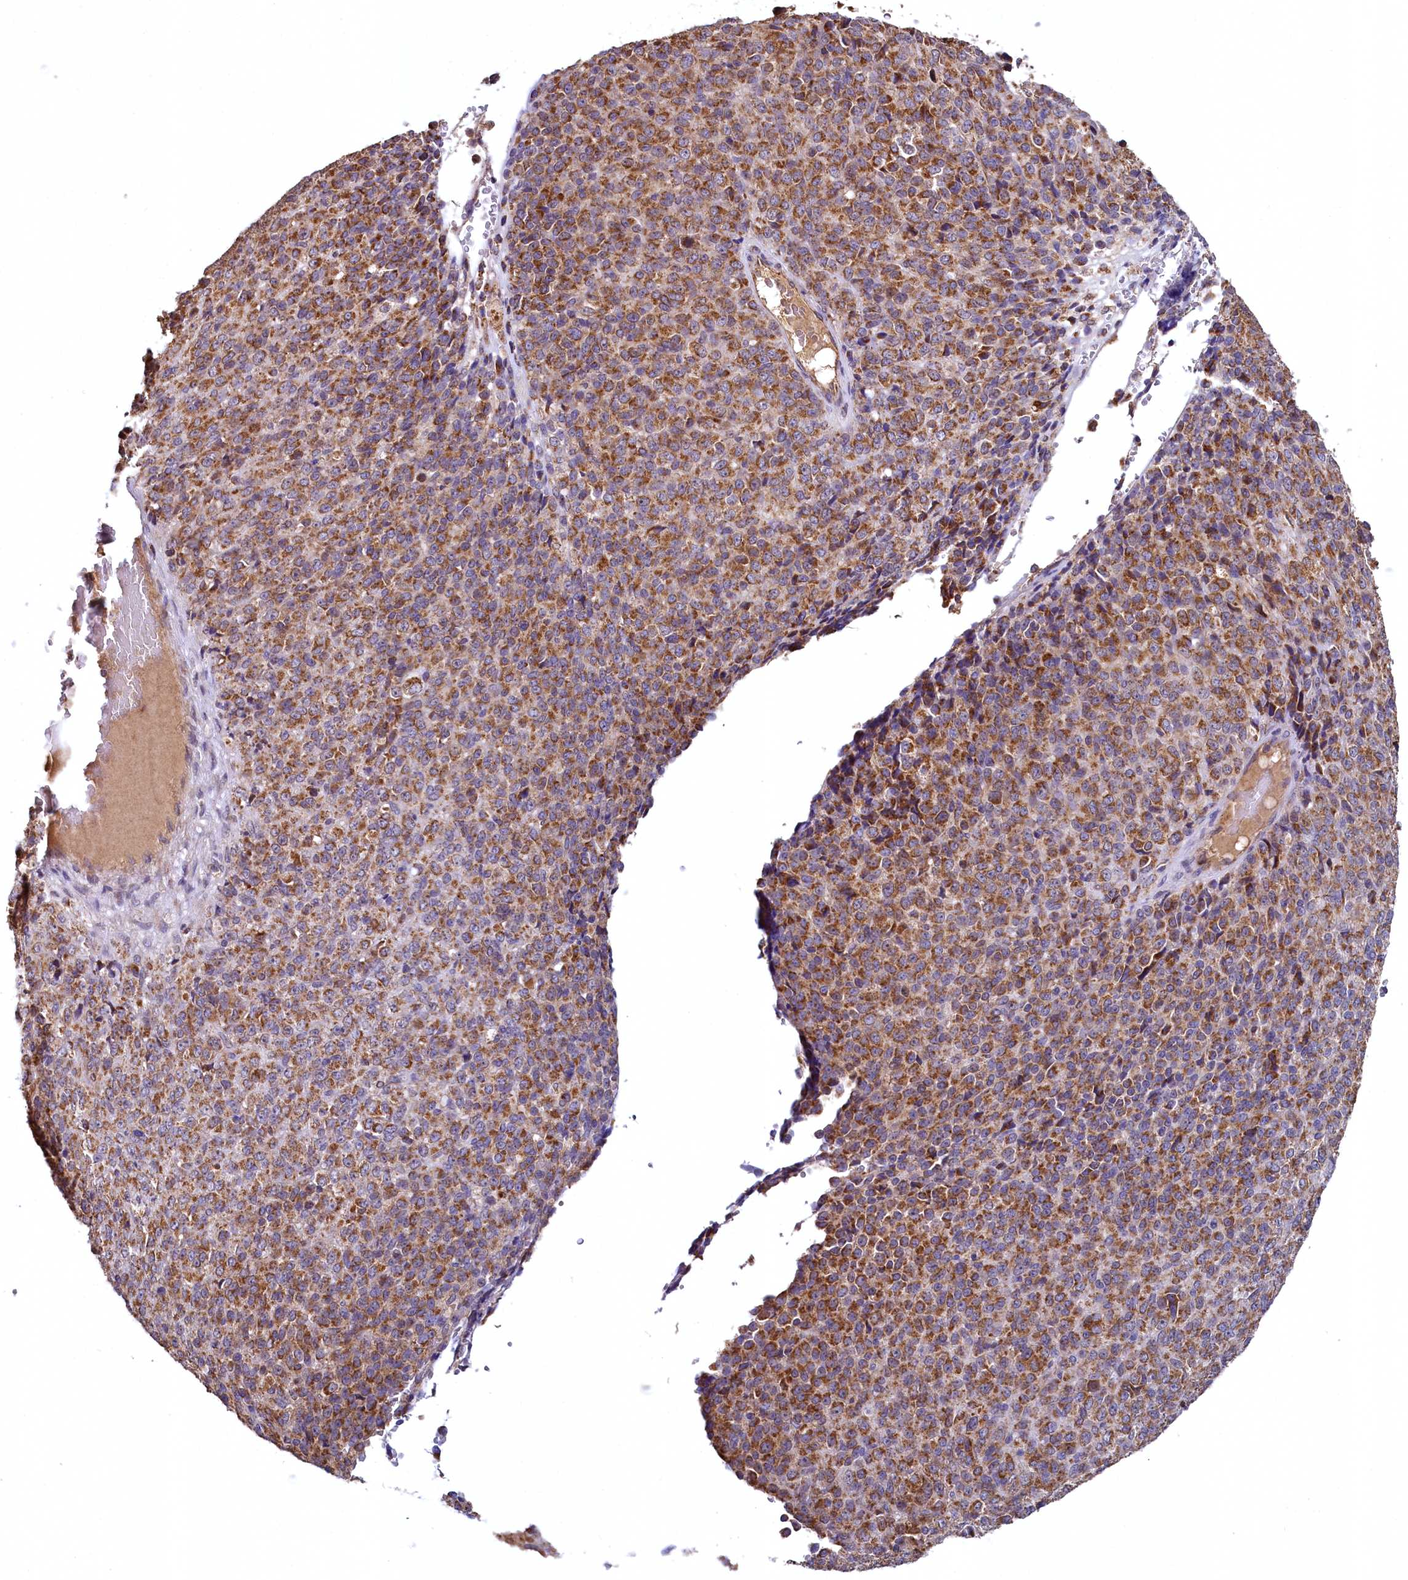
{"staining": {"intensity": "strong", "quantity": ">75%", "location": "cytoplasmic/membranous"}, "tissue": "melanoma", "cell_type": "Tumor cells", "image_type": "cancer", "snomed": [{"axis": "morphology", "description": "Malignant melanoma, Metastatic site"}, {"axis": "topography", "description": "Brain"}], "caption": "A photomicrograph of melanoma stained for a protein displays strong cytoplasmic/membranous brown staining in tumor cells.", "gene": "METTL4", "patient": {"sex": "female", "age": 56}}